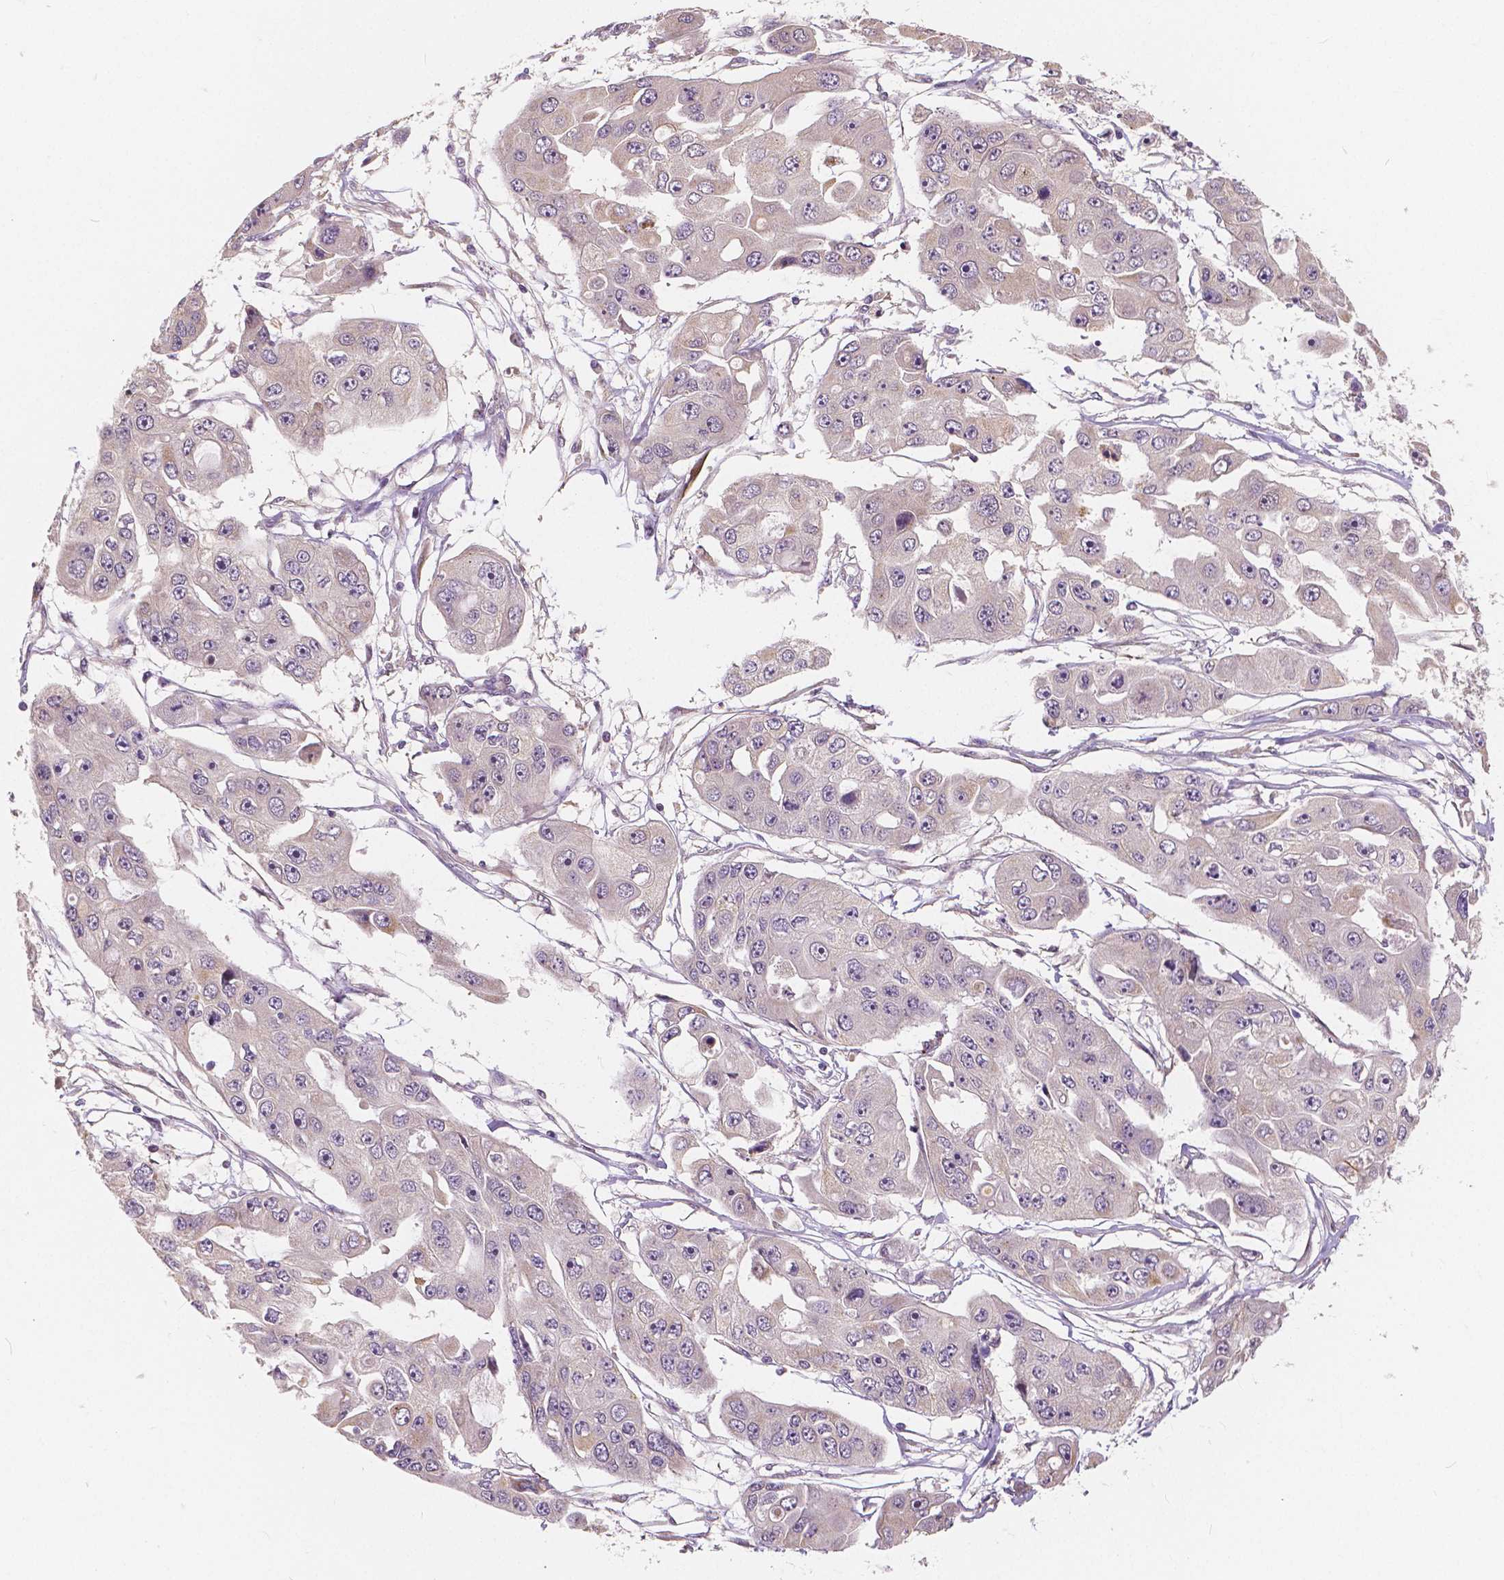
{"staining": {"intensity": "negative", "quantity": "none", "location": "none"}, "tissue": "ovarian cancer", "cell_type": "Tumor cells", "image_type": "cancer", "snomed": [{"axis": "morphology", "description": "Cystadenocarcinoma, serous, NOS"}, {"axis": "topography", "description": "Ovary"}], "caption": "Immunohistochemistry of human ovarian cancer reveals no staining in tumor cells. (Immunohistochemistry (ihc), brightfield microscopy, high magnification).", "gene": "SNX12", "patient": {"sex": "female", "age": 56}}